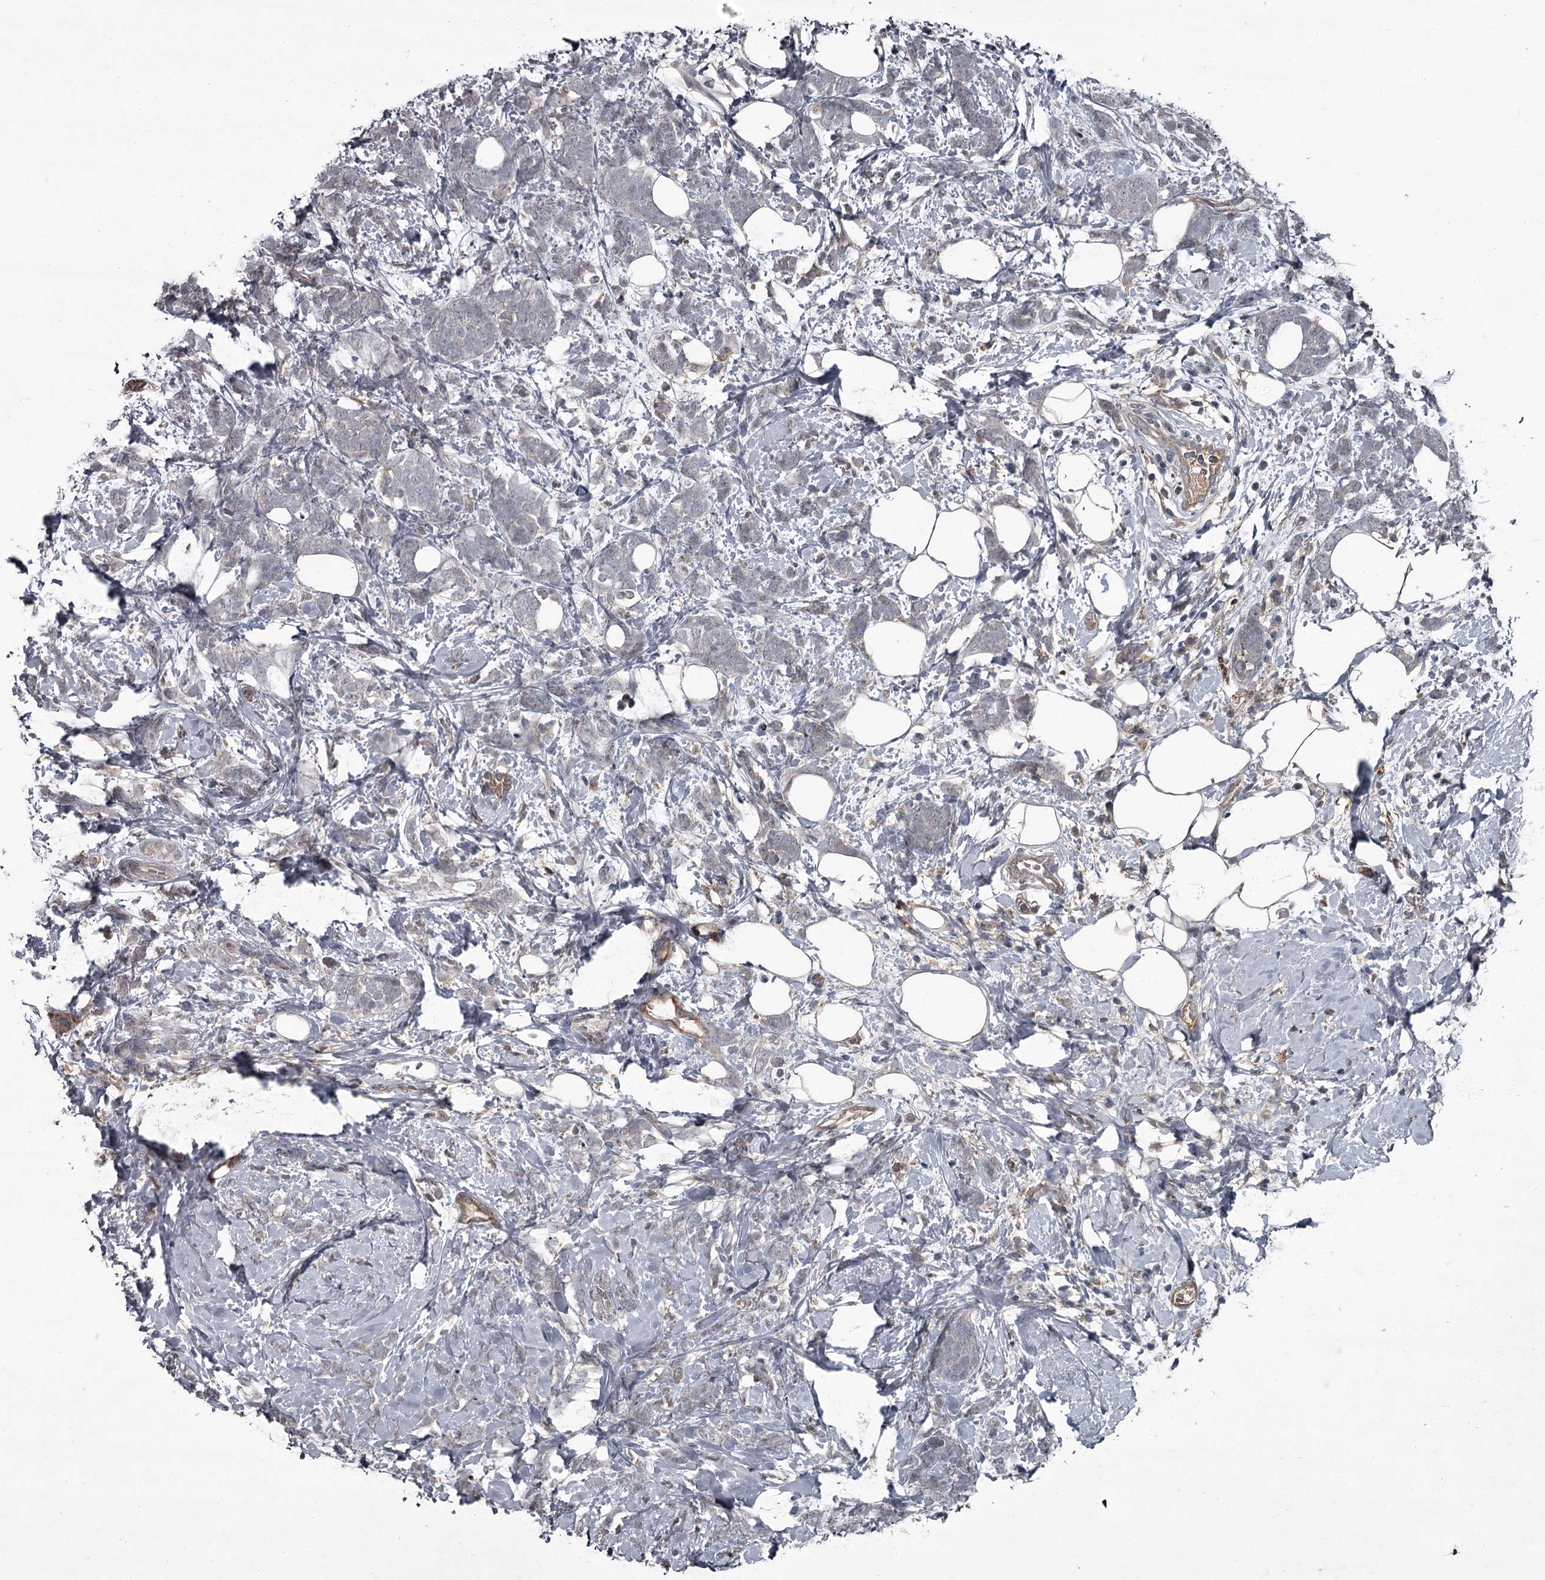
{"staining": {"intensity": "negative", "quantity": "none", "location": "none"}, "tissue": "breast cancer", "cell_type": "Tumor cells", "image_type": "cancer", "snomed": [{"axis": "morphology", "description": "Lobular carcinoma"}, {"axis": "topography", "description": "Breast"}], "caption": "This is a micrograph of IHC staining of lobular carcinoma (breast), which shows no staining in tumor cells.", "gene": "FLVCR2", "patient": {"sex": "female", "age": 58}}